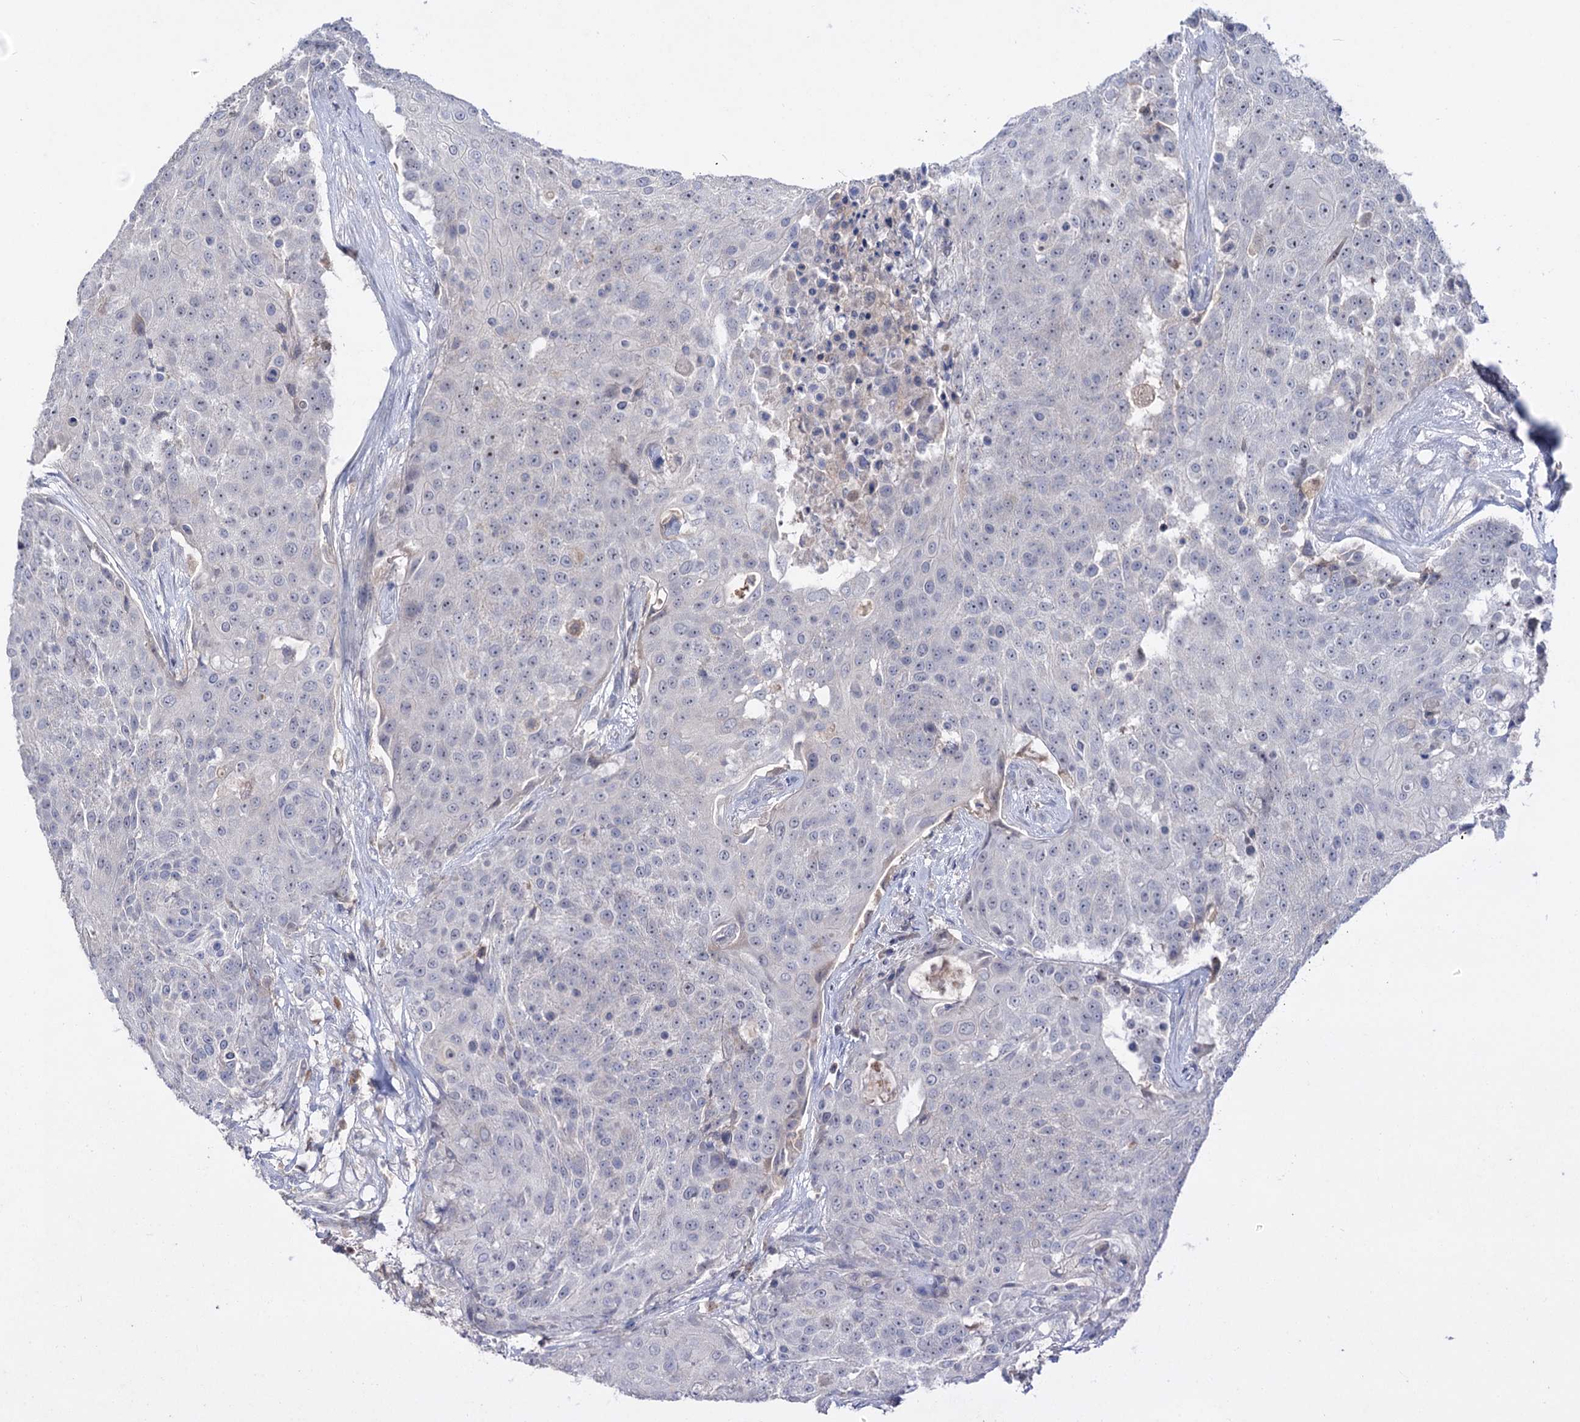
{"staining": {"intensity": "negative", "quantity": "none", "location": "none"}, "tissue": "urothelial cancer", "cell_type": "Tumor cells", "image_type": "cancer", "snomed": [{"axis": "morphology", "description": "Urothelial carcinoma, High grade"}, {"axis": "topography", "description": "Urinary bladder"}], "caption": "Human high-grade urothelial carcinoma stained for a protein using IHC shows no staining in tumor cells.", "gene": "ATP4A", "patient": {"sex": "female", "age": 63}}